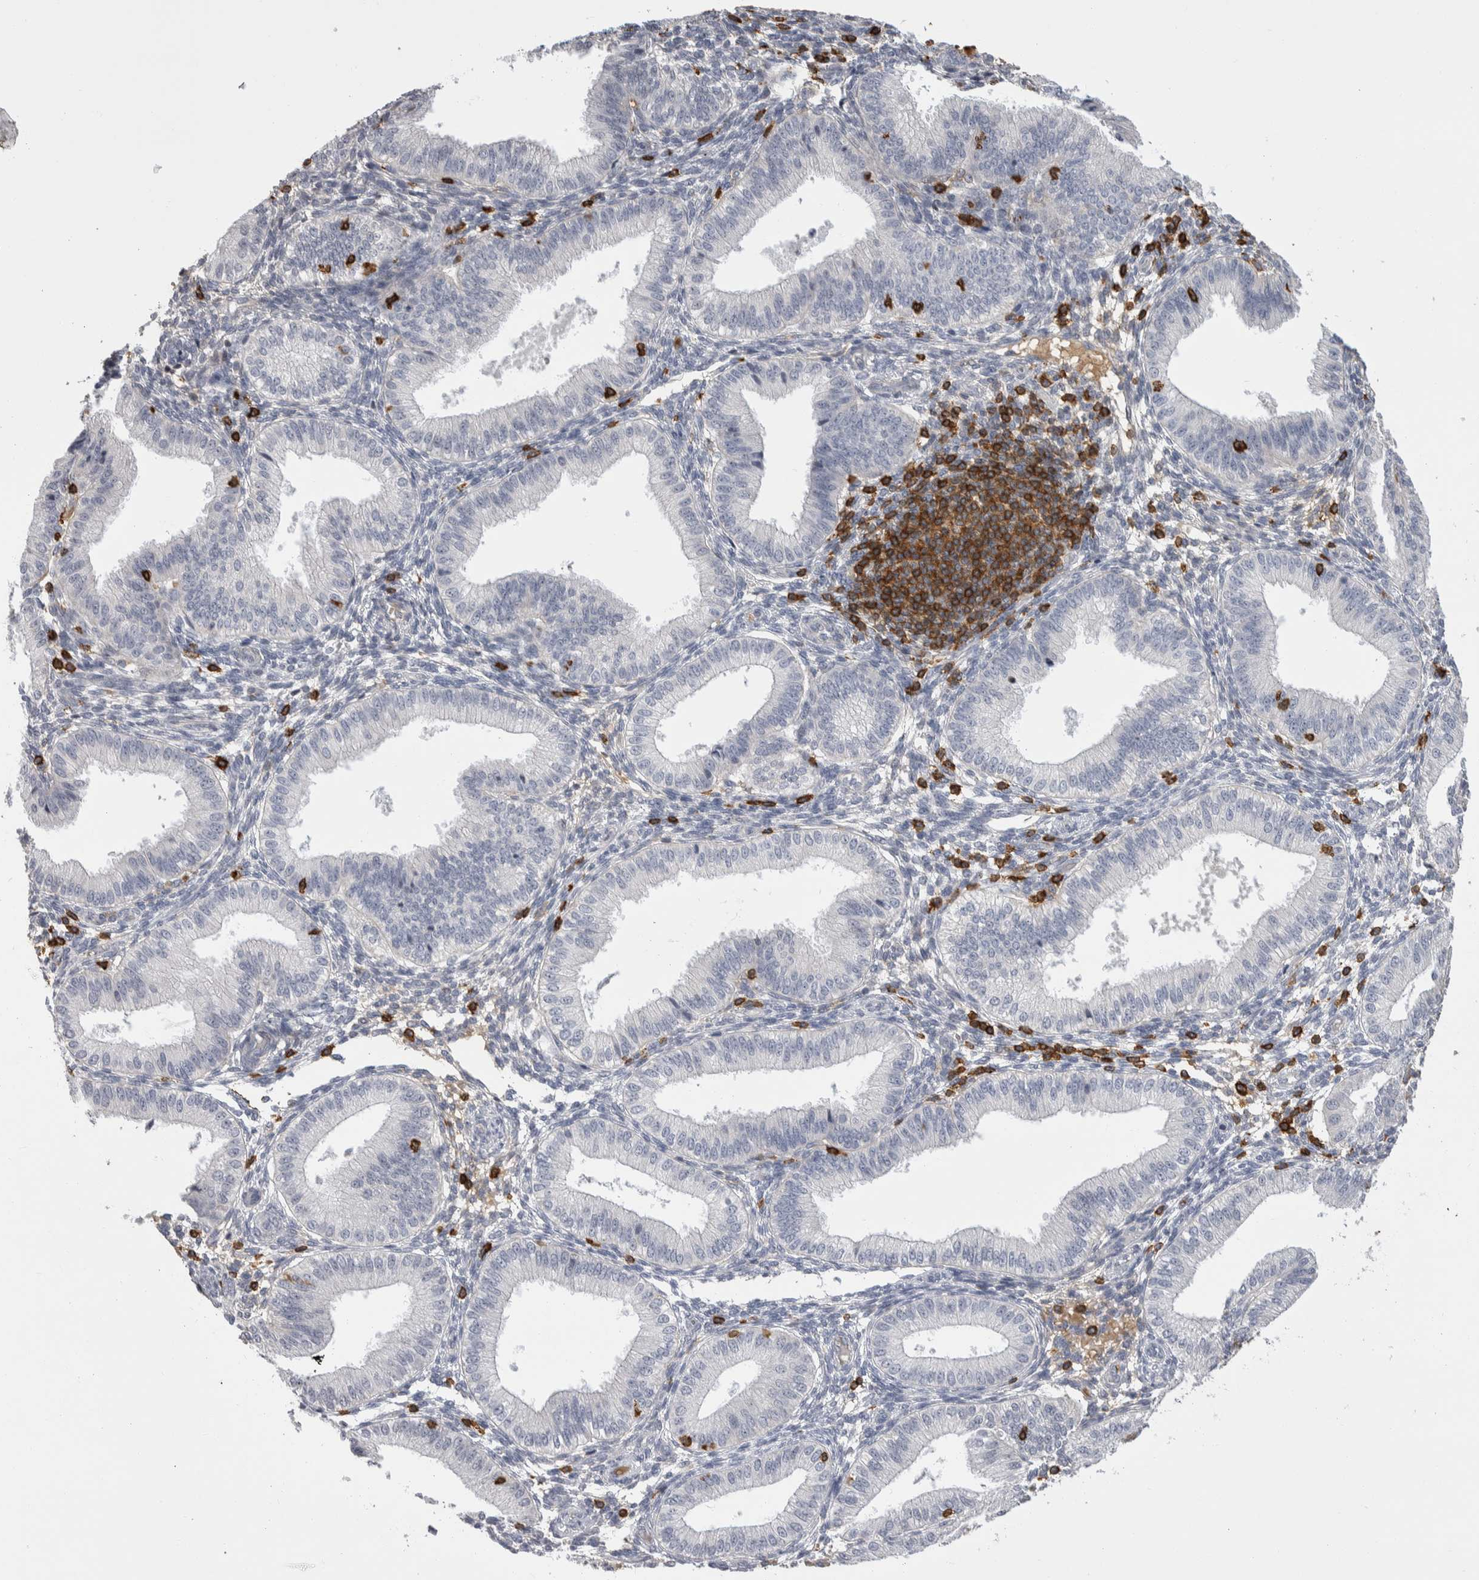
{"staining": {"intensity": "negative", "quantity": "none", "location": "none"}, "tissue": "endometrium", "cell_type": "Cells in endometrial stroma", "image_type": "normal", "snomed": [{"axis": "morphology", "description": "Normal tissue, NOS"}, {"axis": "topography", "description": "Endometrium"}], "caption": "Human endometrium stained for a protein using immunohistochemistry displays no expression in cells in endometrial stroma.", "gene": "CEP295NL", "patient": {"sex": "female", "age": 39}}